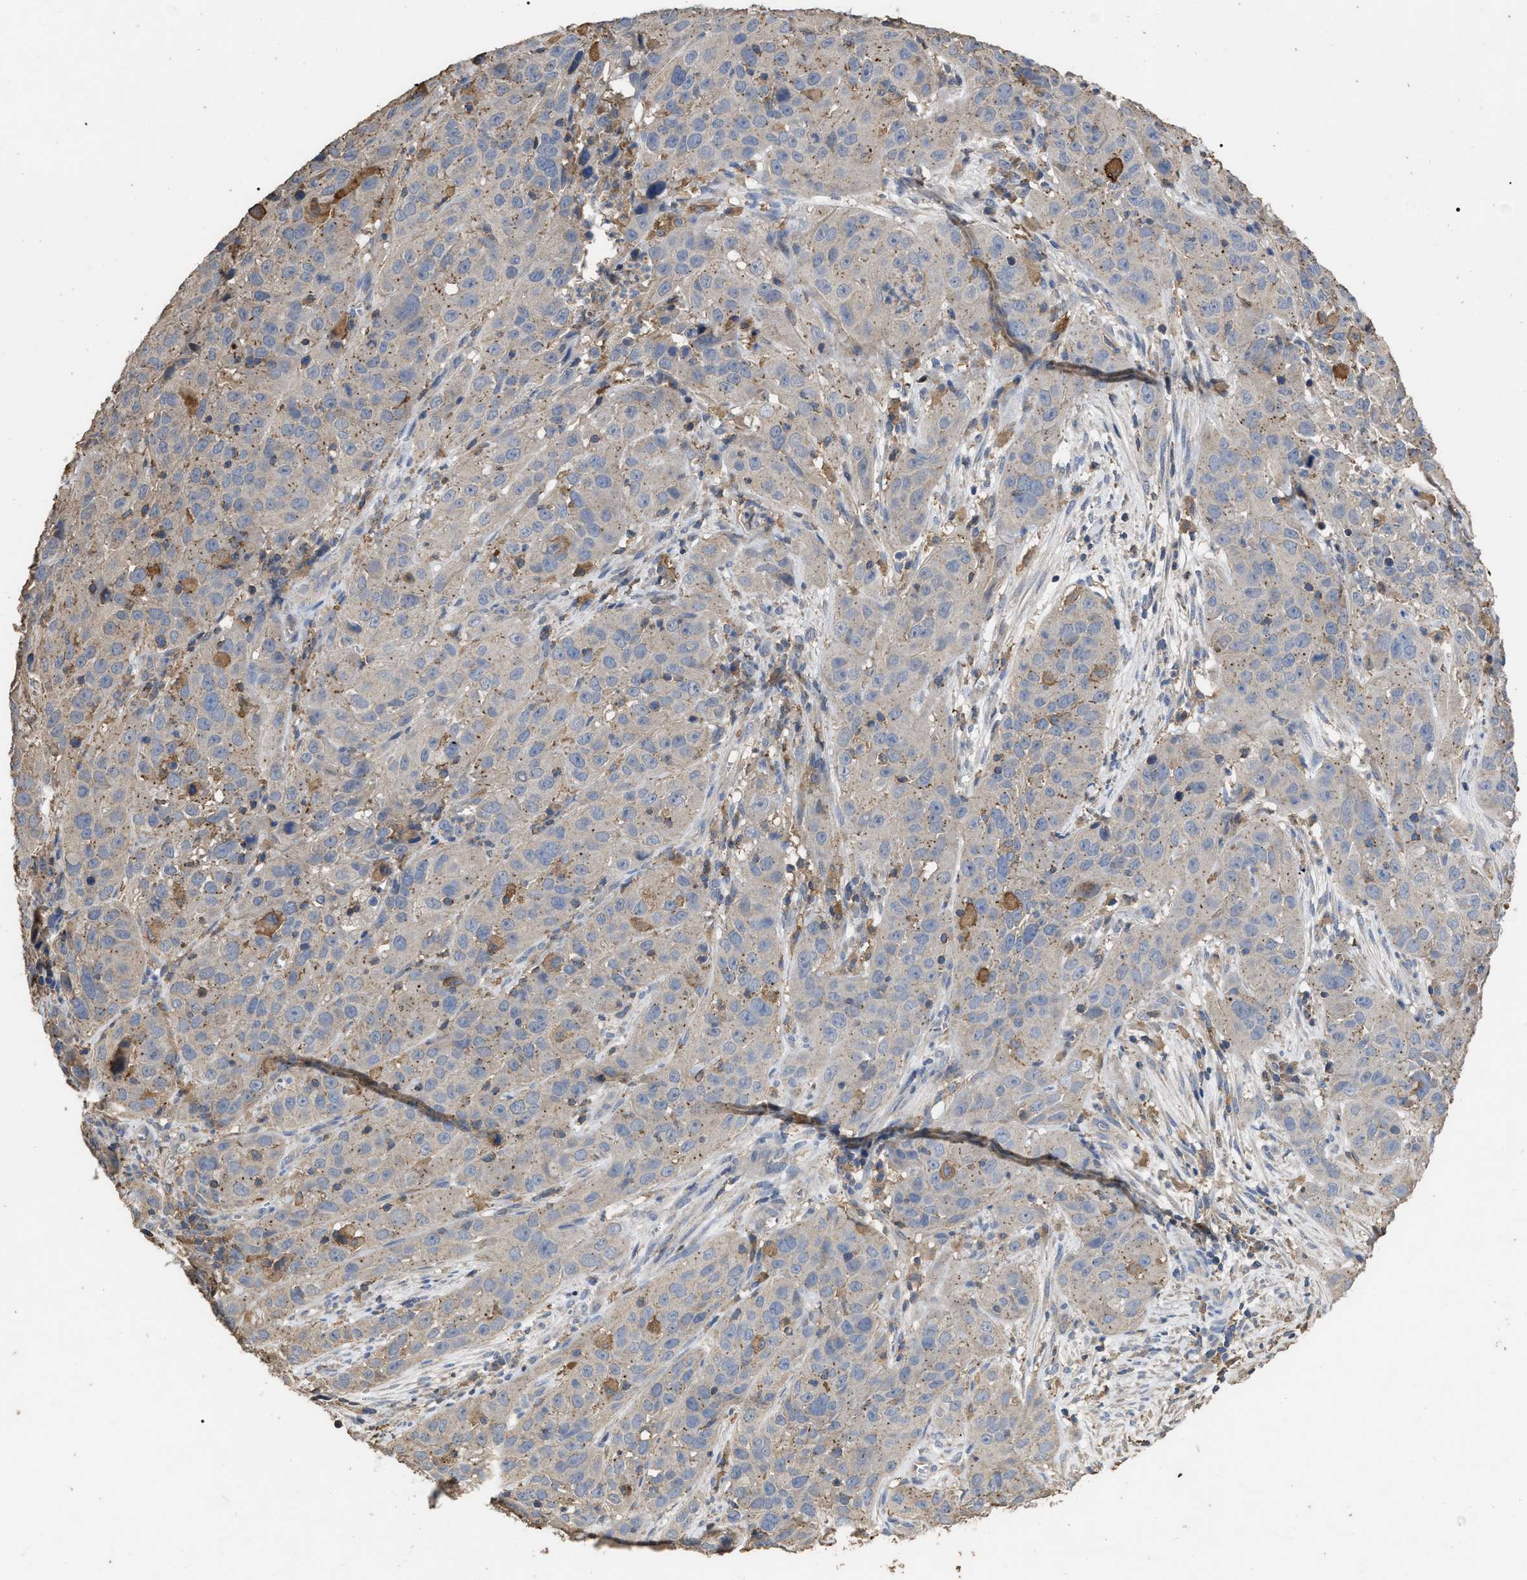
{"staining": {"intensity": "negative", "quantity": "none", "location": "none"}, "tissue": "cervical cancer", "cell_type": "Tumor cells", "image_type": "cancer", "snomed": [{"axis": "morphology", "description": "Squamous cell carcinoma, NOS"}, {"axis": "topography", "description": "Cervix"}], "caption": "This is an immunohistochemistry (IHC) micrograph of squamous cell carcinoma (cervical). There is no staining in tumor cells.", "gene": "GPR179", "patient": {"sex": "female", "age": 32}}